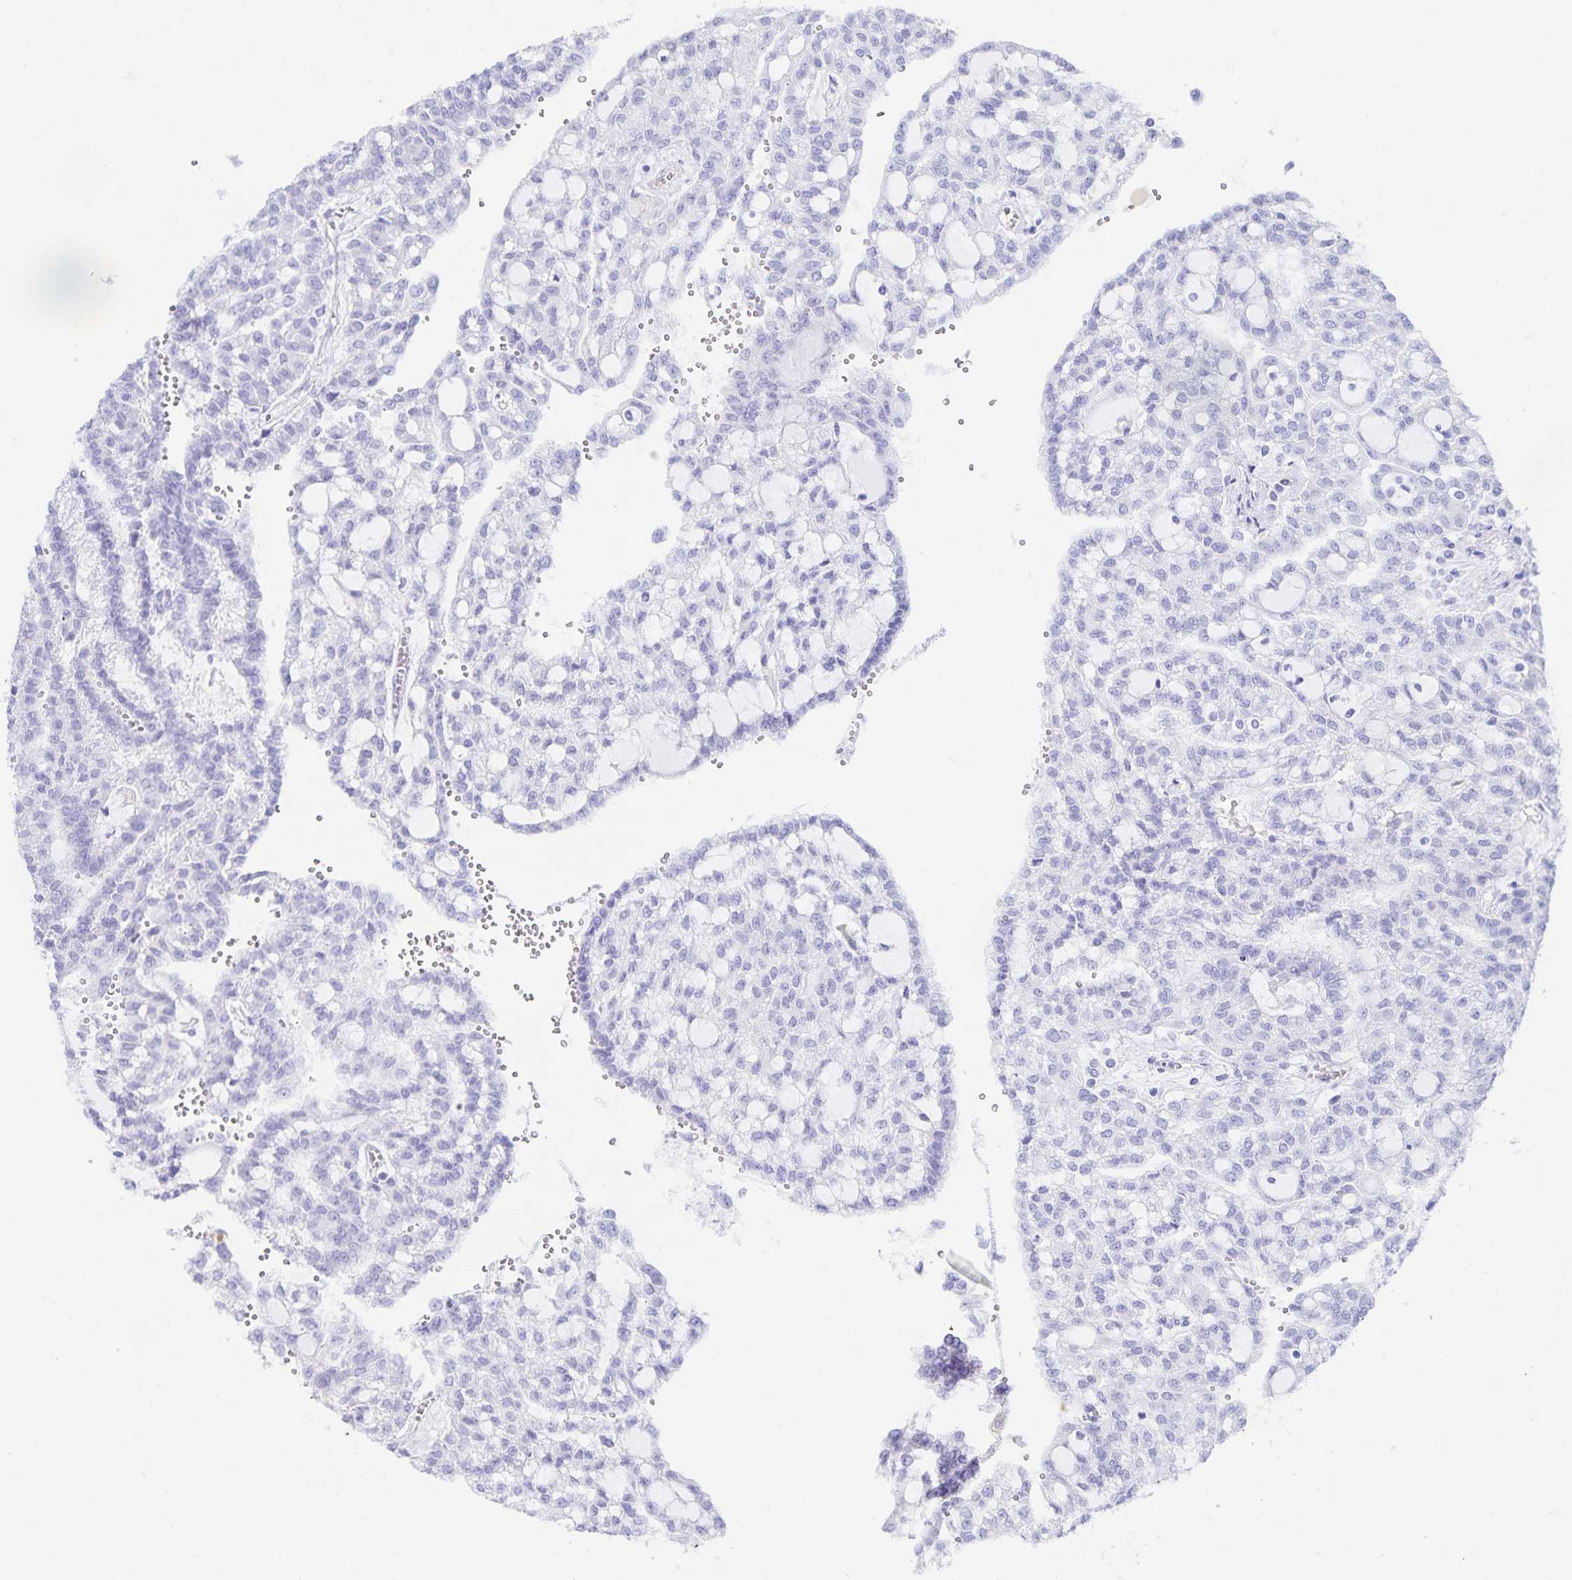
{"staining": {"intensity": "negative", "quantity": "none", "location": "none"}, "tissue": "renal cancer", "cell_type": "Tumor cells", "image_type": "cancer", "snomed": [{"axis": "morphology", "description": "Adenocarcinoma, NOS"}, {"axis": "topography", "description": "Kidney"}], "caption": "Immunohistochemistry micrograph of neoplastic tissue: human renal adenocarcinoma stained with DAB (3,3'-diaminobenzidine) exhibits no significant protein expression in tumor cells. (Stains: DAB (3,3'-diaminobenzidine) immunohistochemistry (IHC) with hematoxylin counter stain, Microscopy: brightfield microscopy at high magnification).", "gene": "SNTN", "patient": {"sex": "male", "age": 63}}